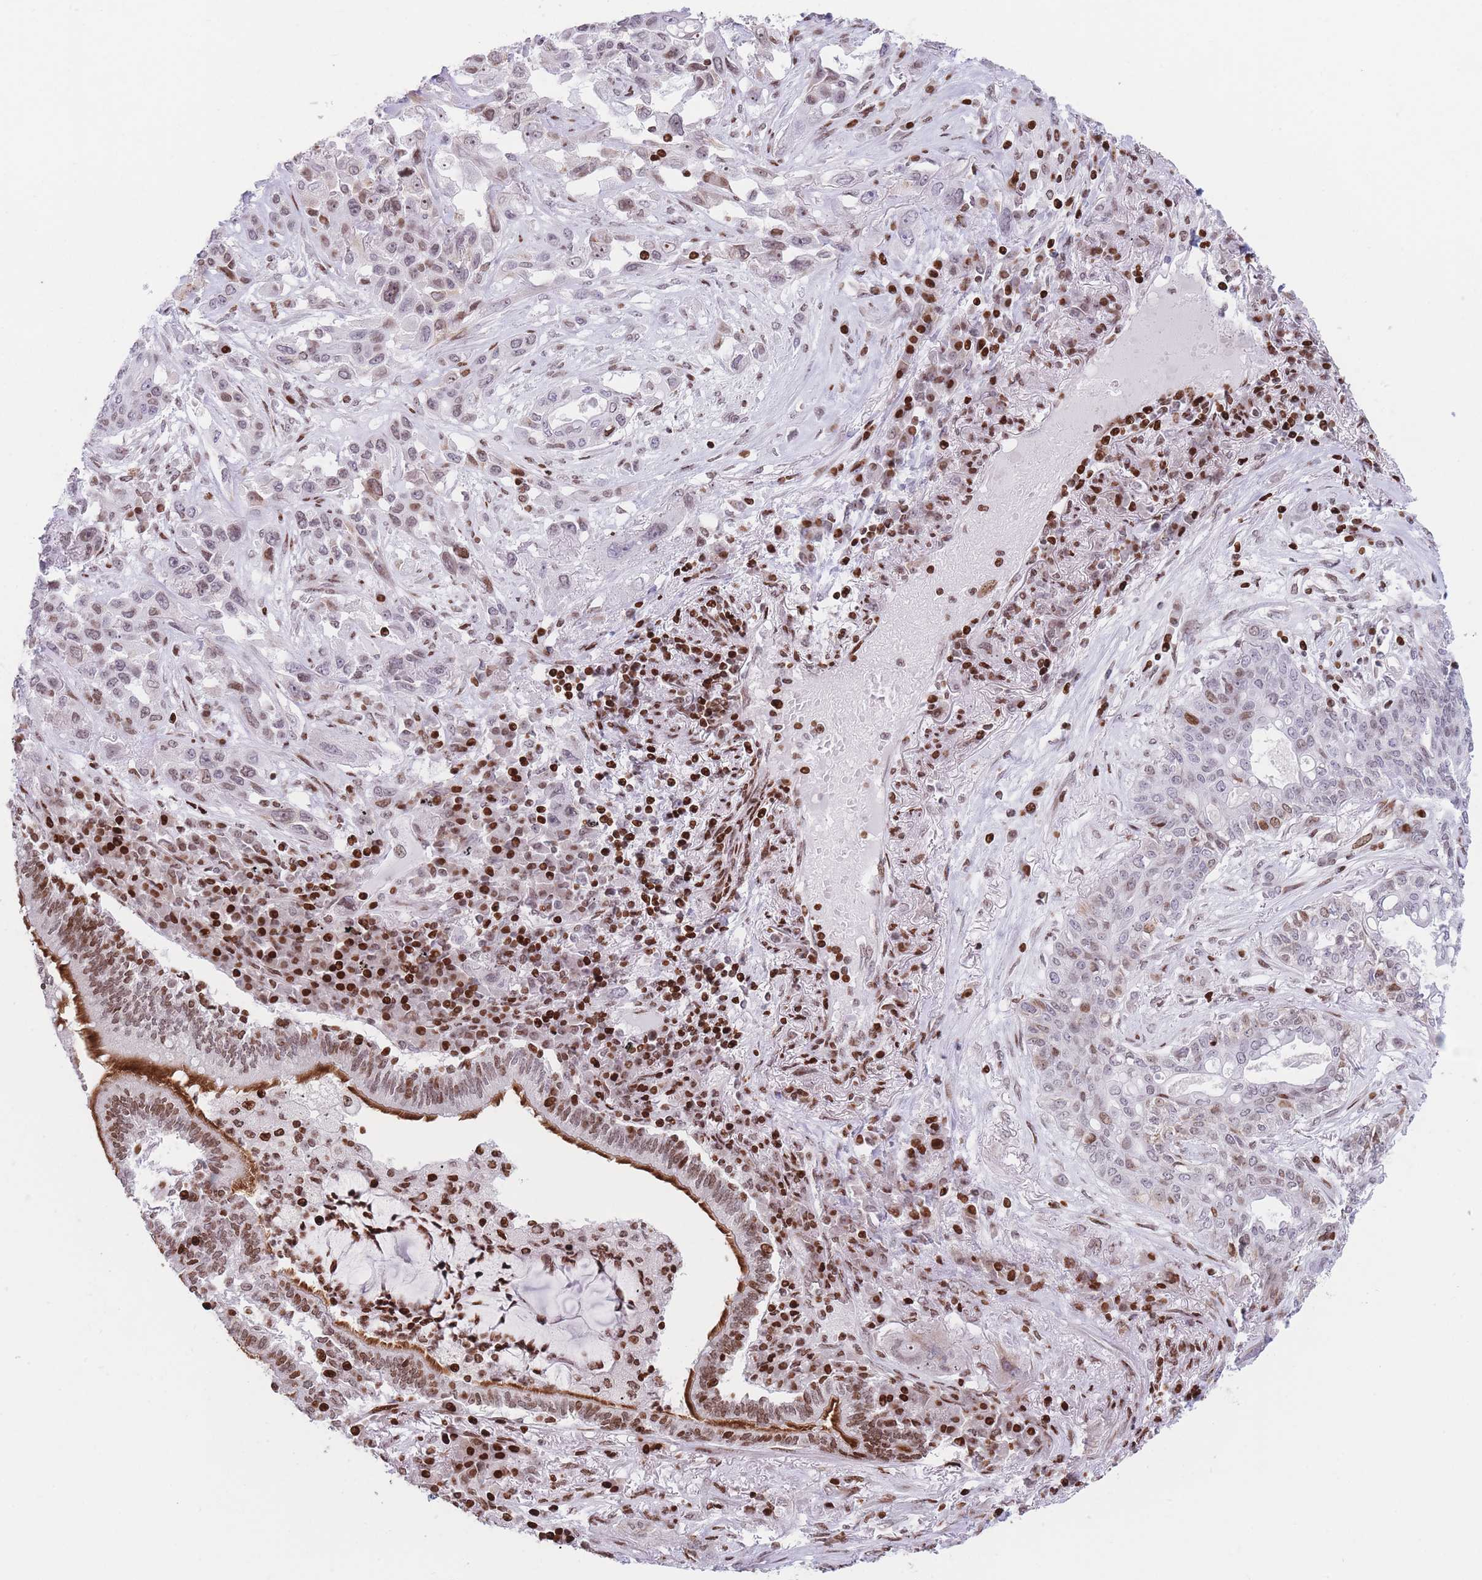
{"staining": {"intensity": "moderate", "quantity": ">75%", "location": "nuclear"}, "tissue": "lung cancer", "cell_type": "Tumor cells", "image_type": "cancer", "snomed": [{"axis": "morphology", "description": "Squamous cell carcinoma, NOS"}, {"axis": "topography", "description": "Lung"}], "caption": "Human lung cancer (squamous cell carcinoma) stained with a brown dye shows moderate nuclear positive positivity in about >75% of tumor cells.", "gene": "AK9", "patient": {"sex": "female", "age": 70}}